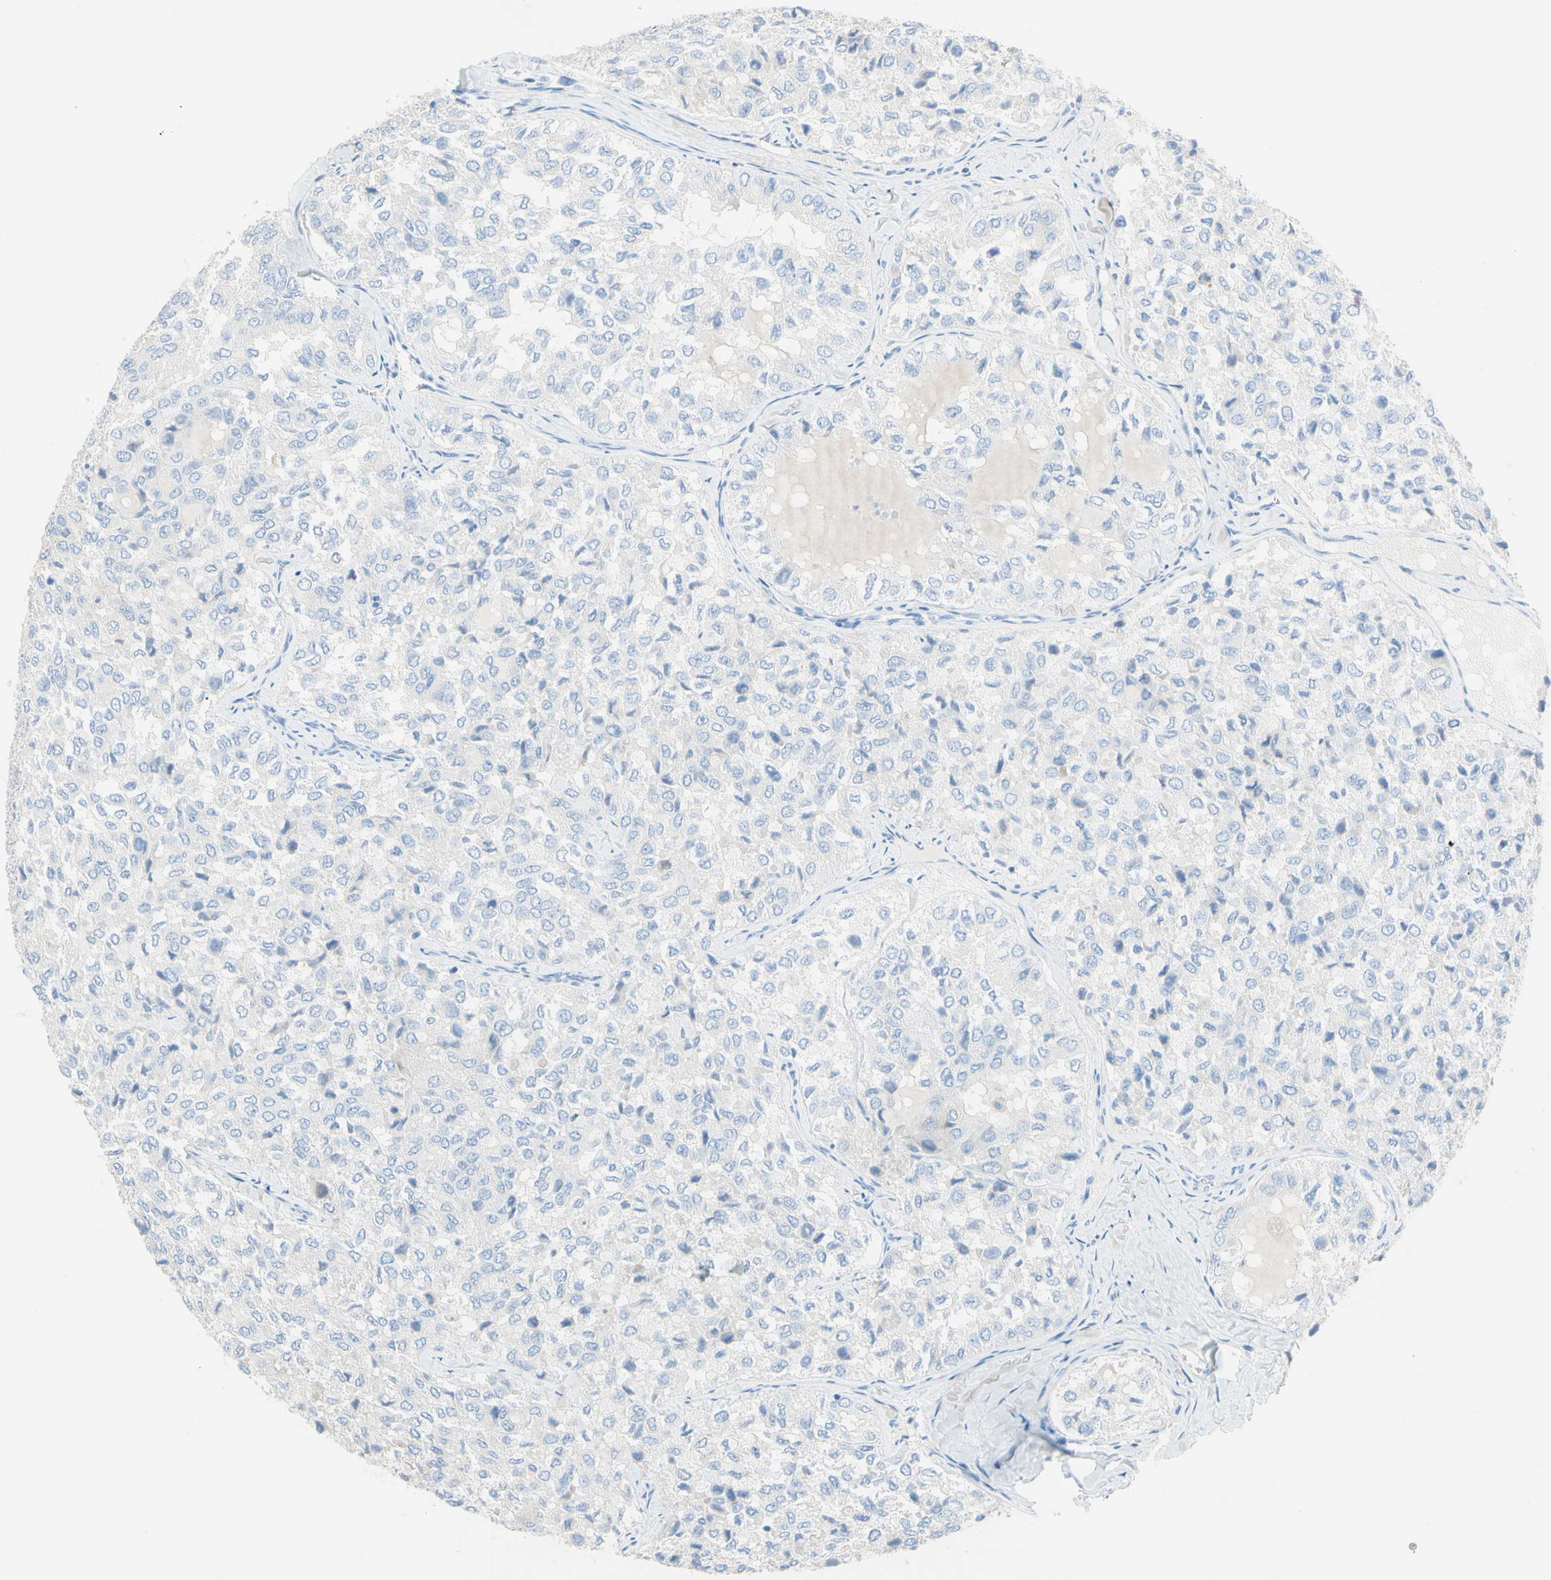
{"staining": {"intensity": "negative", "quantity": "none", "location": "none"}, "tissue": "thyroid cancer", "cell_type": "Tumor cells", "image_type": "cancer", "snomed": [{"axis": "morphology", "description": "Follicular adenoma carcinoma, NOS"}, {"axis": "topography", "description": "Thyroid gland"}], "caption": "DAB (3,3'-diaminobenzidine) immunohistochemical staining of human thyroid cancer demonstrates no significant staining in tumor cells.", "gene": "IL6ST", "patient": {"sex": "male", "age": 75}}